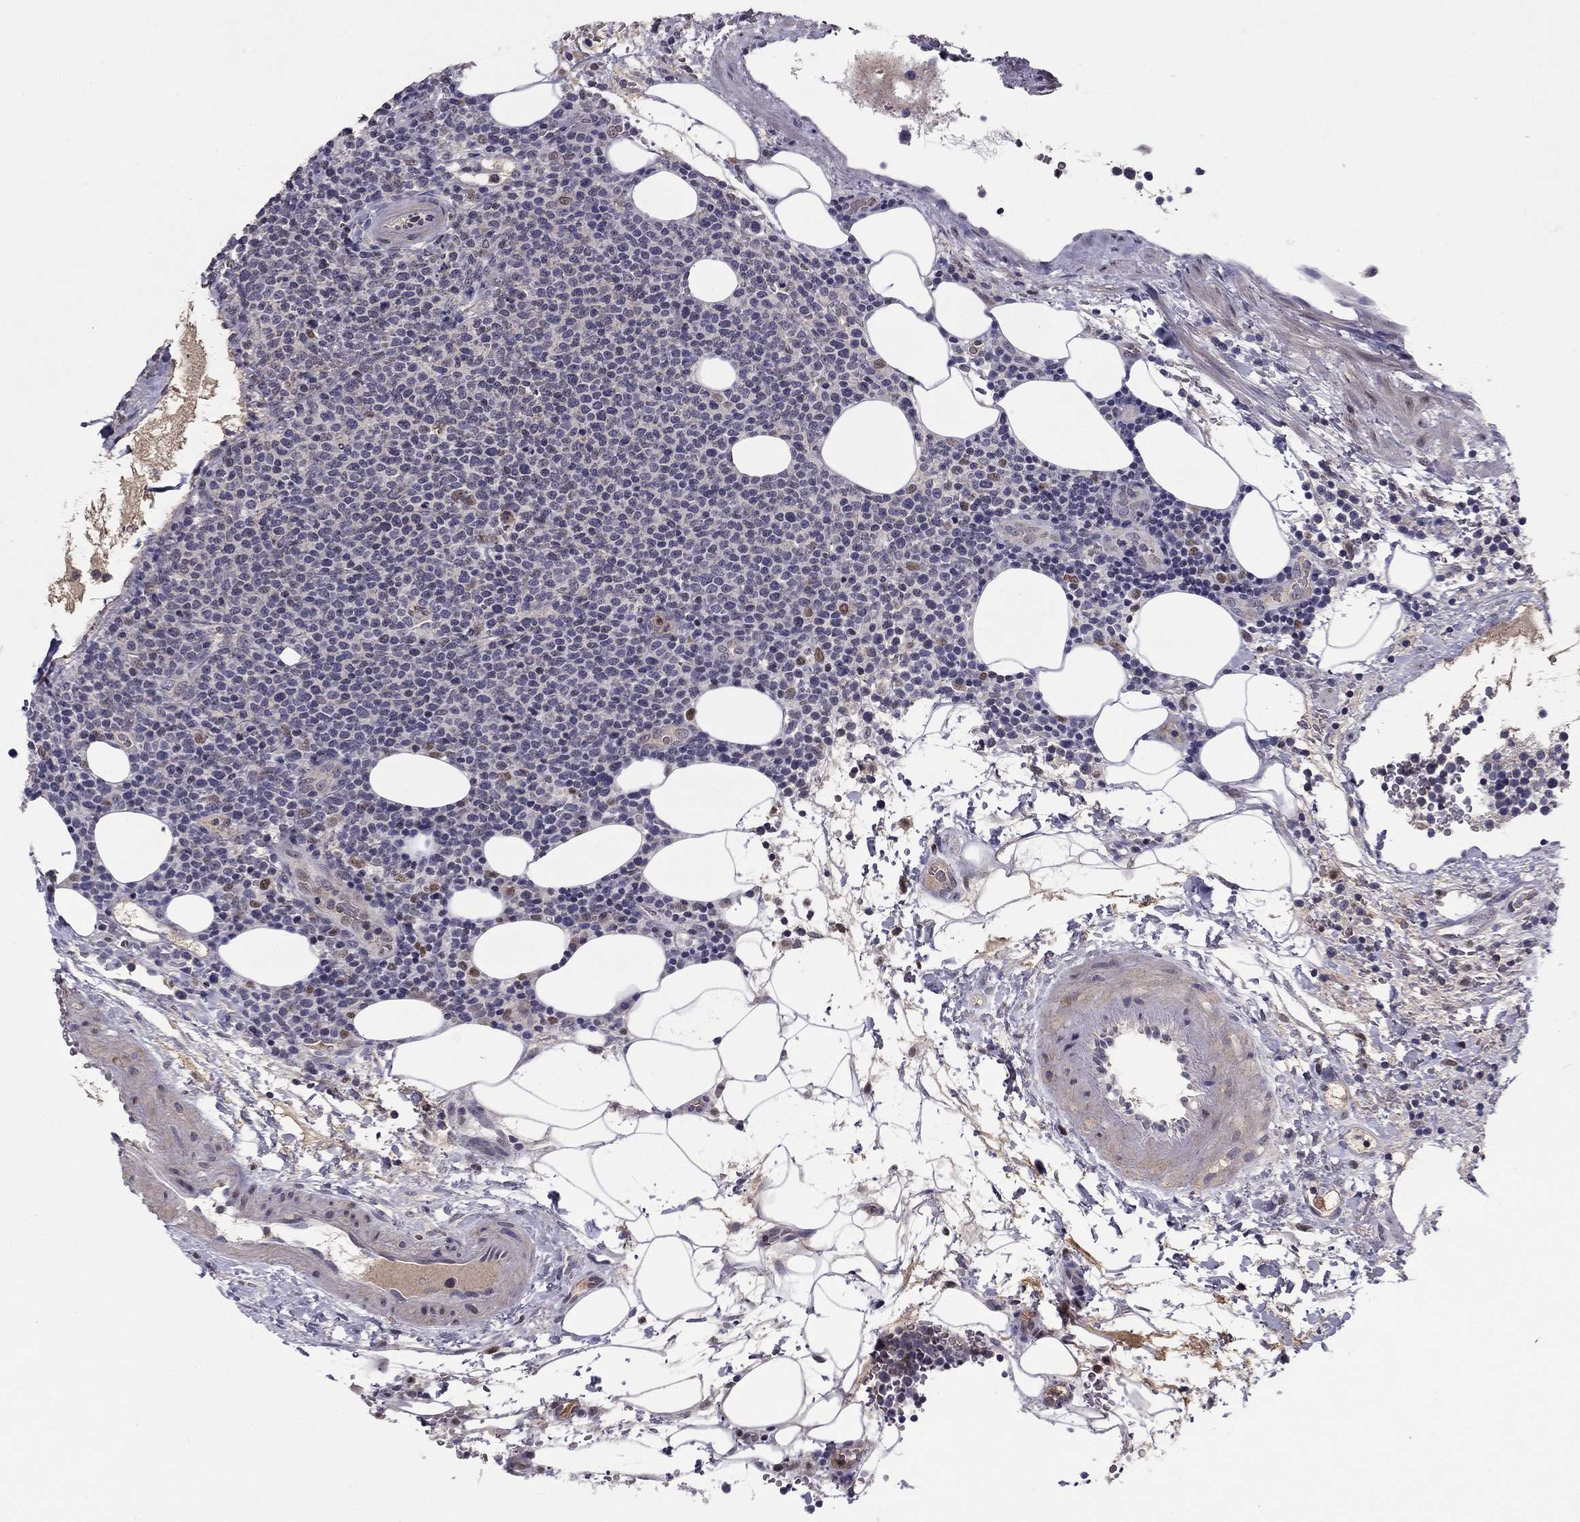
{"staining": {"intensity": "negative", "quantity": "none", "location": "none"}, "tissue": "lymphoma", "cell_type": "Tumor cells", "image_type": "cancer", "snomed": [{"axis": "morphology", "description": "Malignant lymphoma, non-Hodgkin's type, High grade"}, {"axis": "topography", "description": "Lymph node"}], "caption": "An immunohistochemistry (IHC) histopathology image of lymphoma is shown. There is no staining in tumor cells of lymphoma.", "gene": "HCN1", "patient": {"sex": "male", "age": 61}}